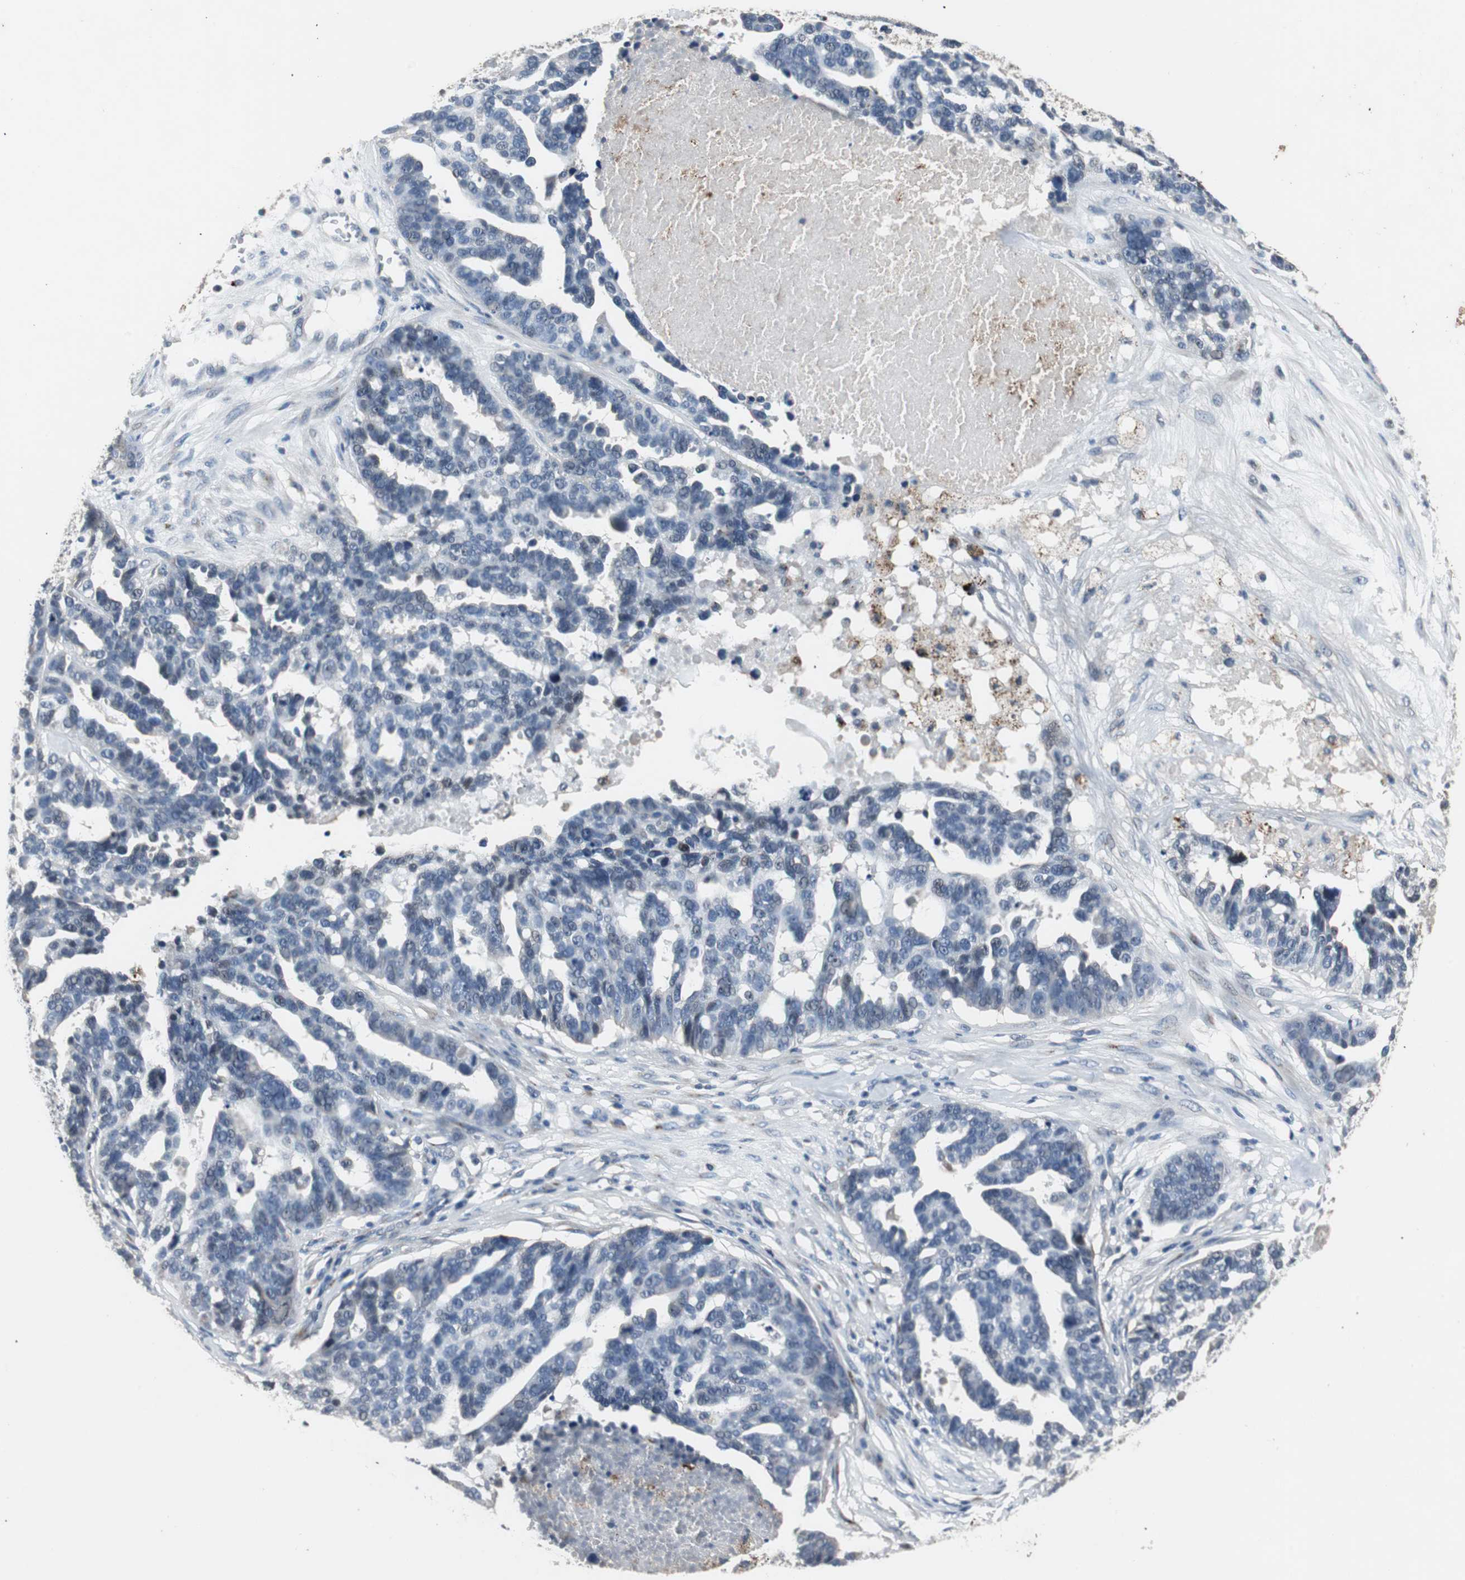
{"staining": {"intensity": "negative", "quantity": "none", "location": "none"}, "tissue": "ovarian cancer", "cell_type": "Tumor cells", "image_type": "cancer", "snomed": [{"axis": "morphology", "description": "Cystadenocarcinoma, serous, NOS"}, {"axis": "topography", "description": "Ovary"}], "caption": "The photomicrograph displays no significant staining in tumor cells of ovarian cancer.", "gene": "PCYT1B", "patient": {"sex": "female", "age": 59}}